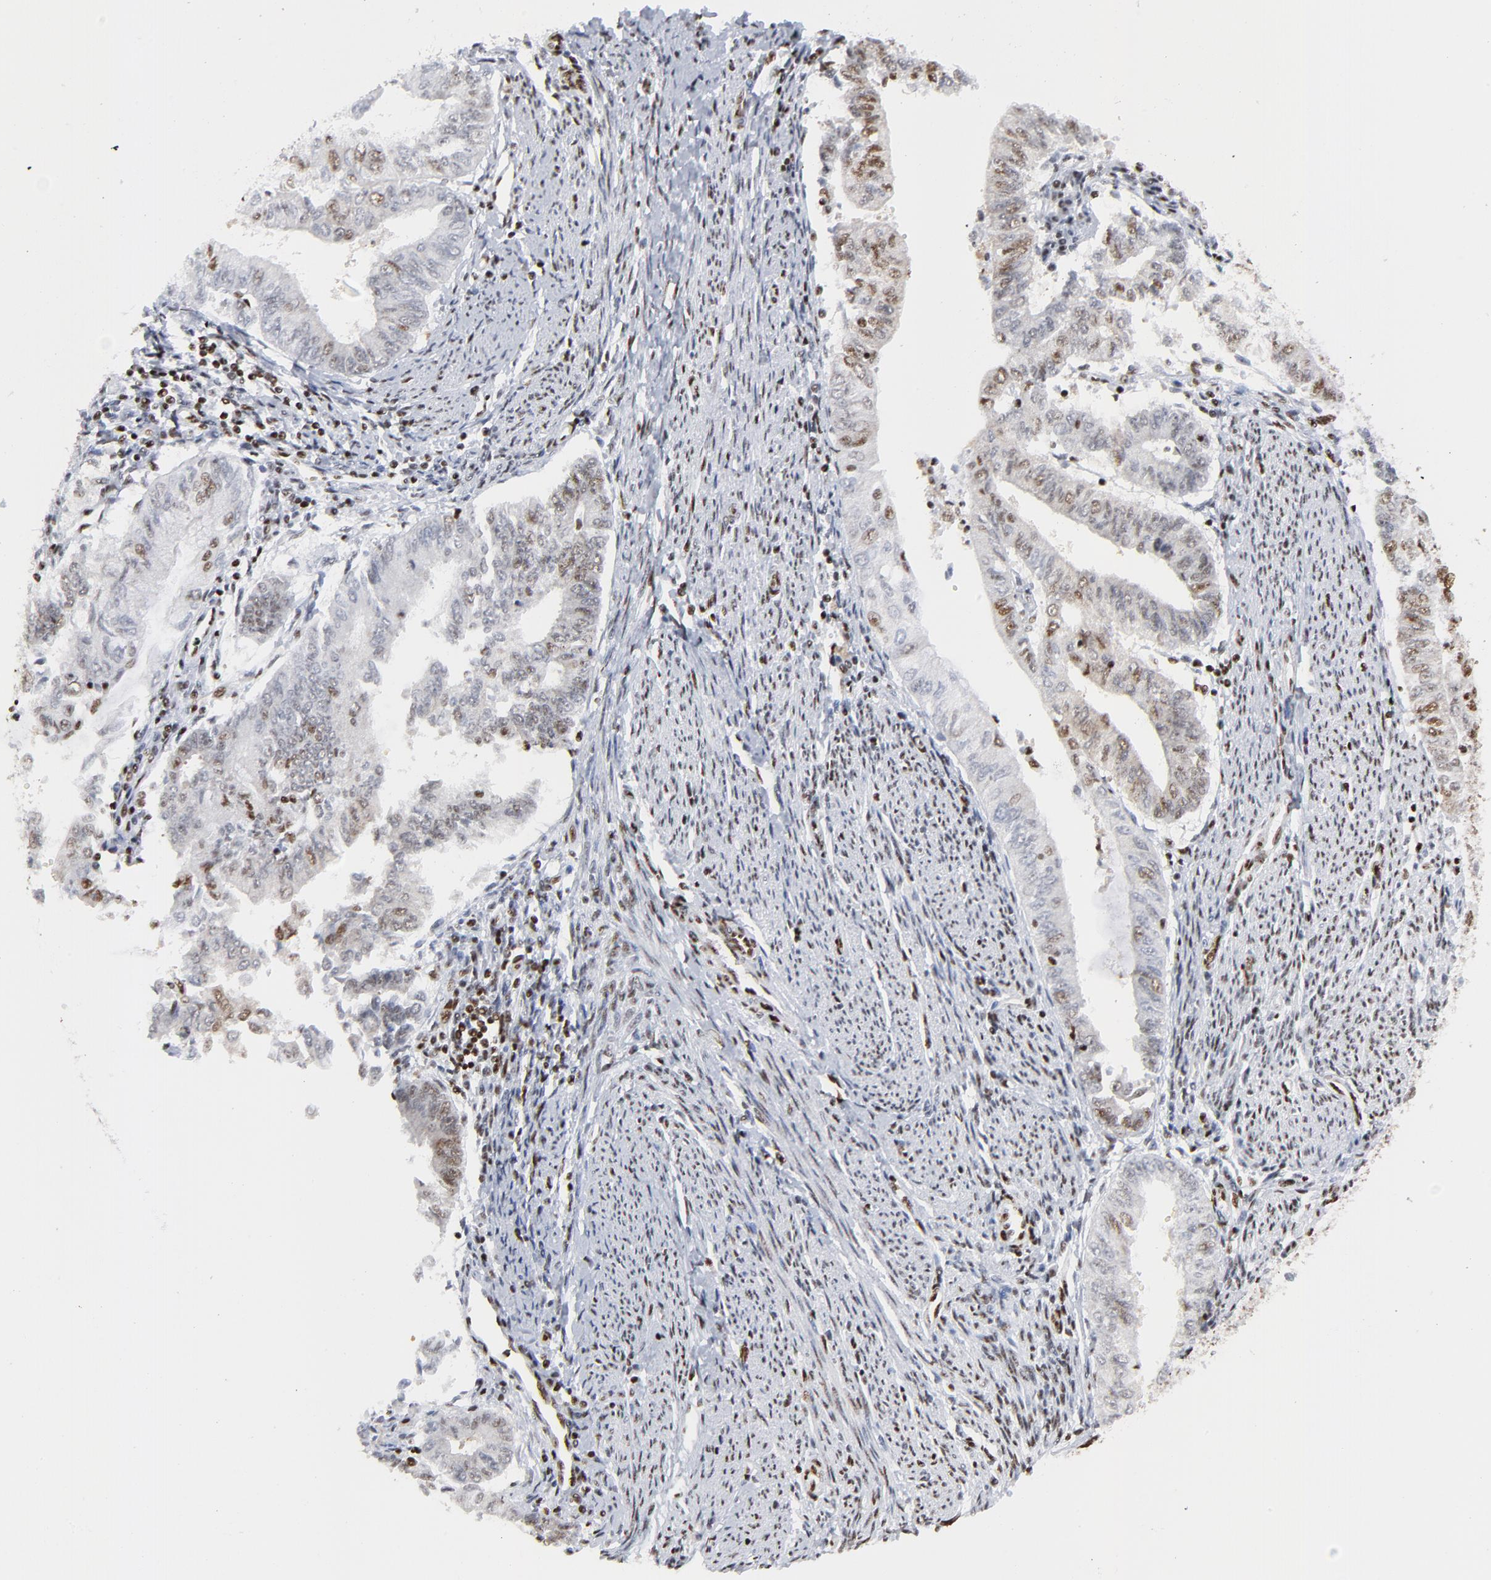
{"staining": {"intensity": "moderate", "quantity": ">75%", "location": "nuclear"}, "tissue": "endometrial cancer", "cell_type": "Tumor cells", "image_type": "cancer", "snomed": [{"axis": "morphology", "description": "Adenocarcinoma, NOS"}, {"axis": "topography", "description": "Endometrium"}], "caption": "Endometrial adenocarcinoma stained for a protein (brown) demonstrates moderate nuclear positive staining in approximately >75% of tumor cells.", "gene": "CREB1", "patient": {"sex": "female", "age": 66}}